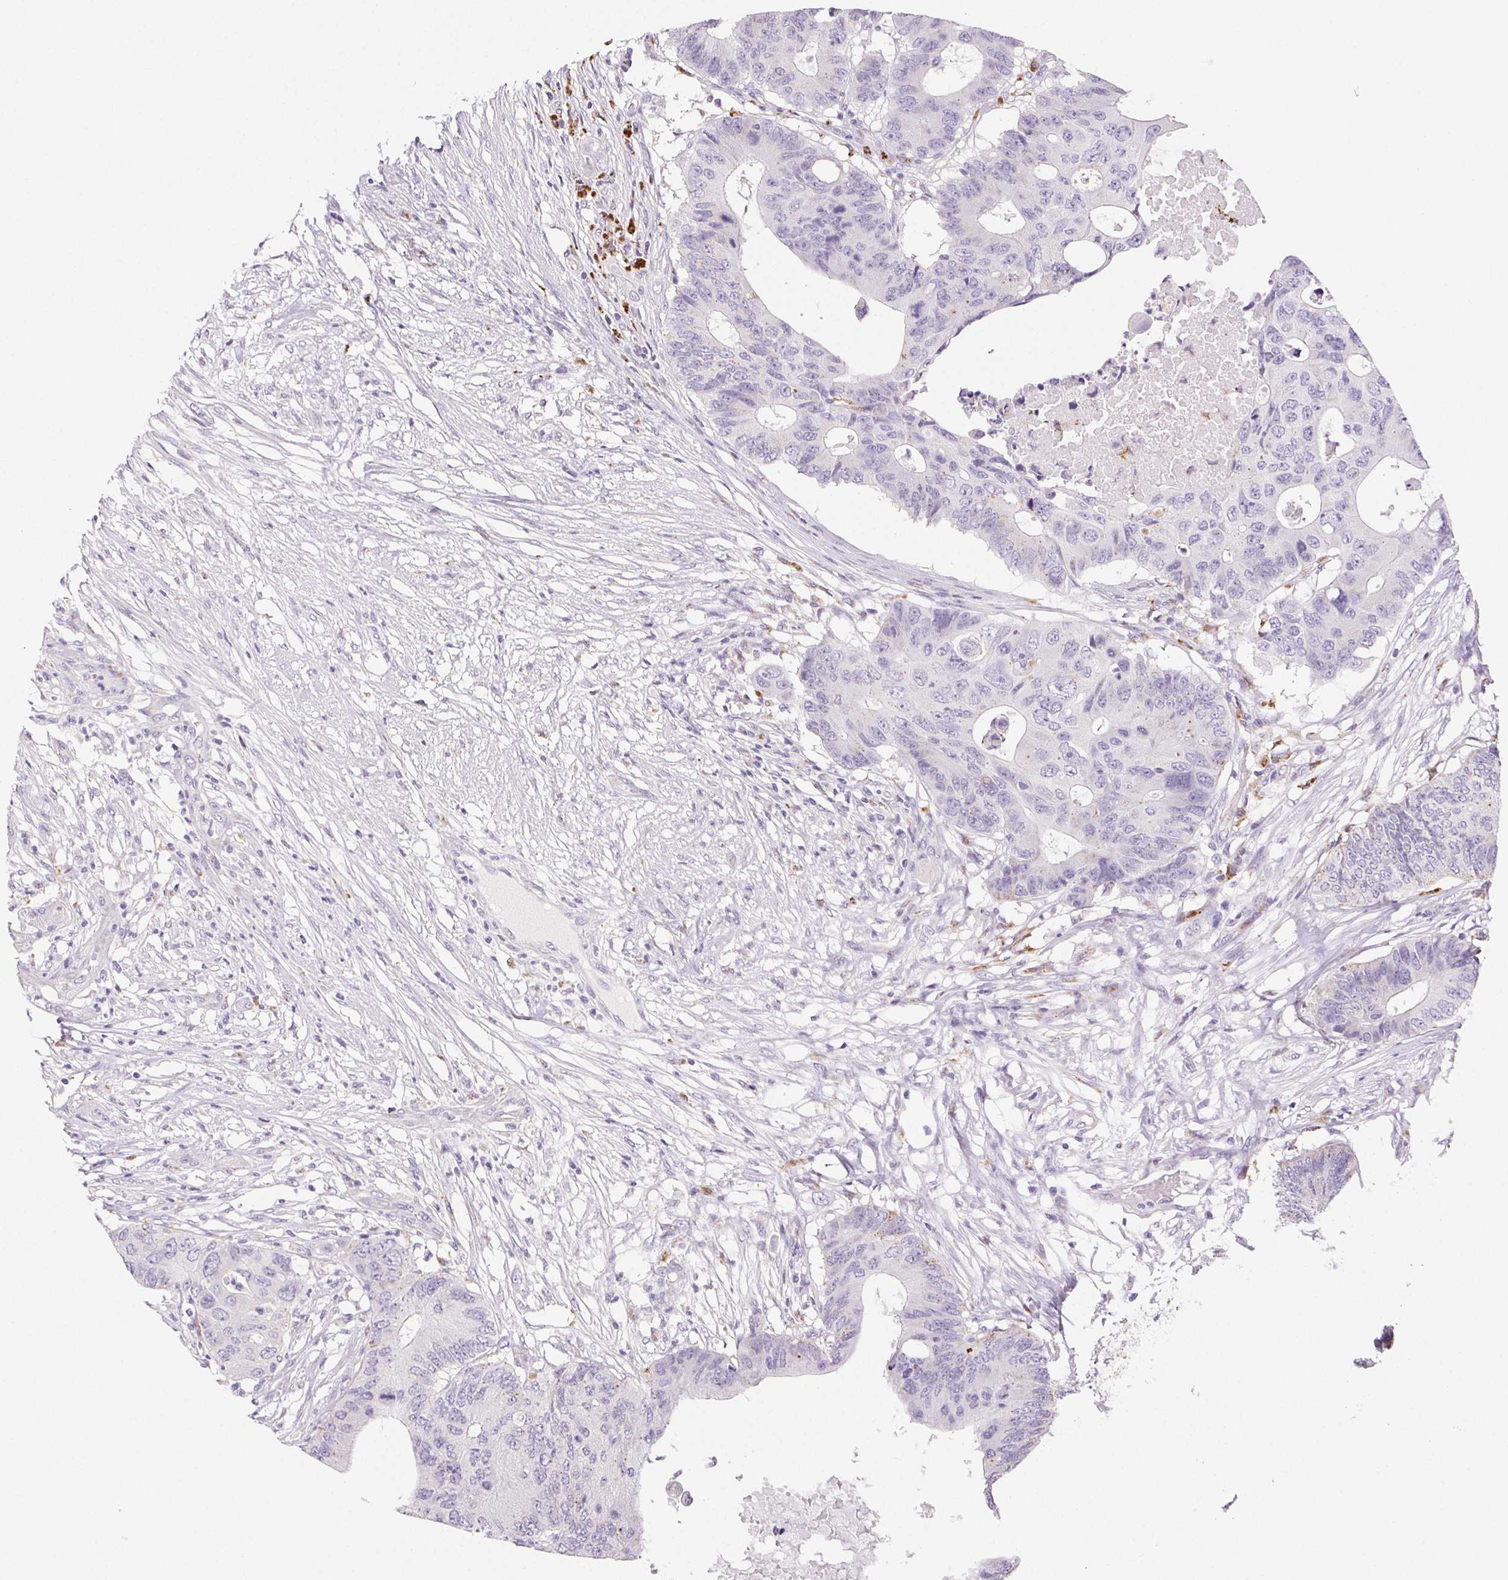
{"staining": {"intensity": "negative", "quantity": "none", "location": "none"}, "tissue": "colorectal cancer", "cell_type": "Tumor cells", "image_type": "cancer", "snomed": [{"axis": "morphology", "description": "Adenocarcinoma, NOS"}, {"axis": "topography", "description": "Colon"}], "caption": "Tumor cells are negative for brown protein staining in colorectal cancer.", "gene": "LIPA", "patient": {"sex": "male", "age": 71}}